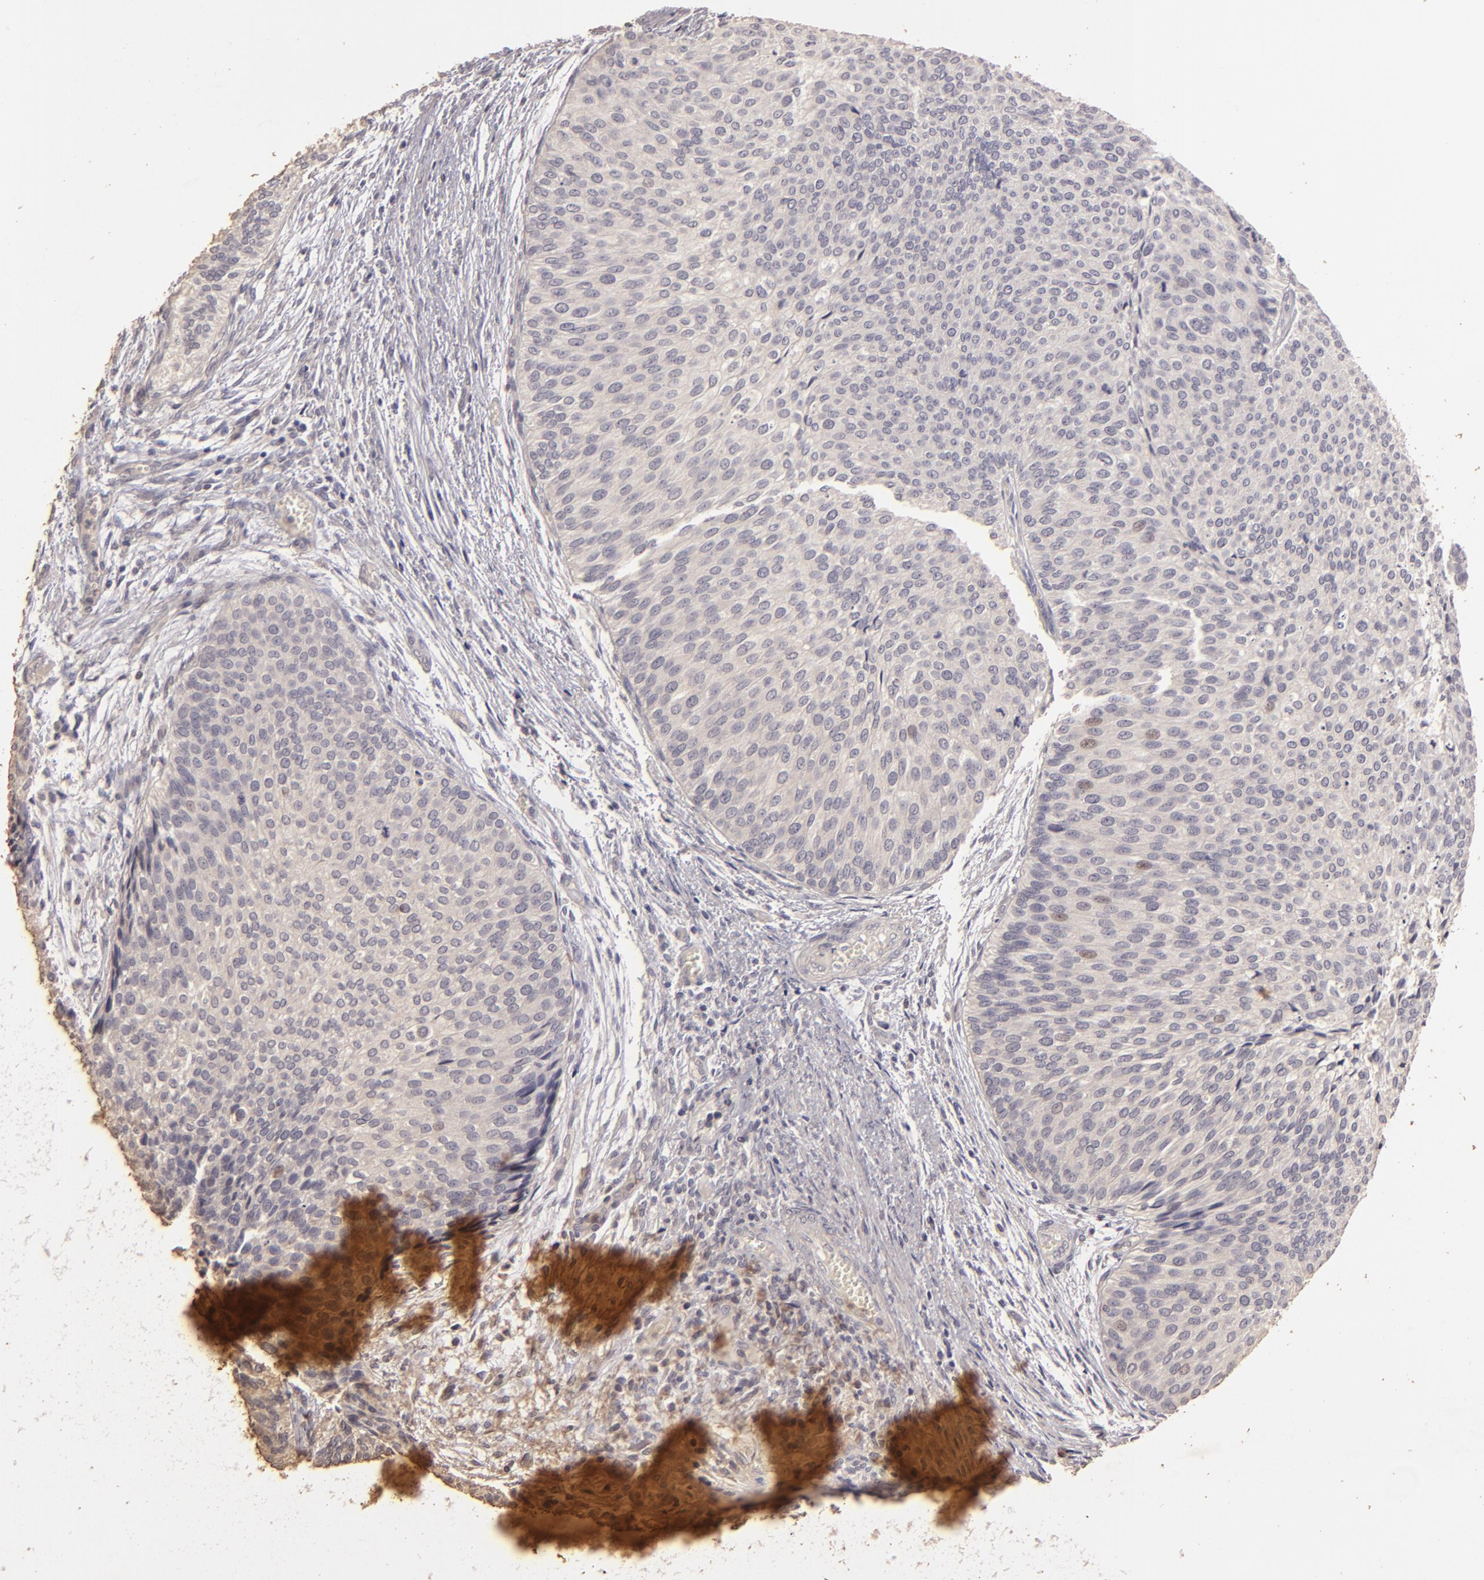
{"staining": {"intensity": "negative", "quantity": "none", "location": "none"}, "tissue": "urothelial cancer", "cell_type": "Tumor cells", "image_type": "cancer", "snomed": [{"axis": "morphology", "description": "Urothelial carcinoma, Low grade"}, {"axis": "topography", "description": "Urinary bladder"}], "caption": "DAB (3,3'-diaminobenzidine) immunohistochemical staining of urothelial cancer shows no significant expression in tumor cells.", "gene": "BCL2L13", "patient": {"sex": "male", "age": 84}}